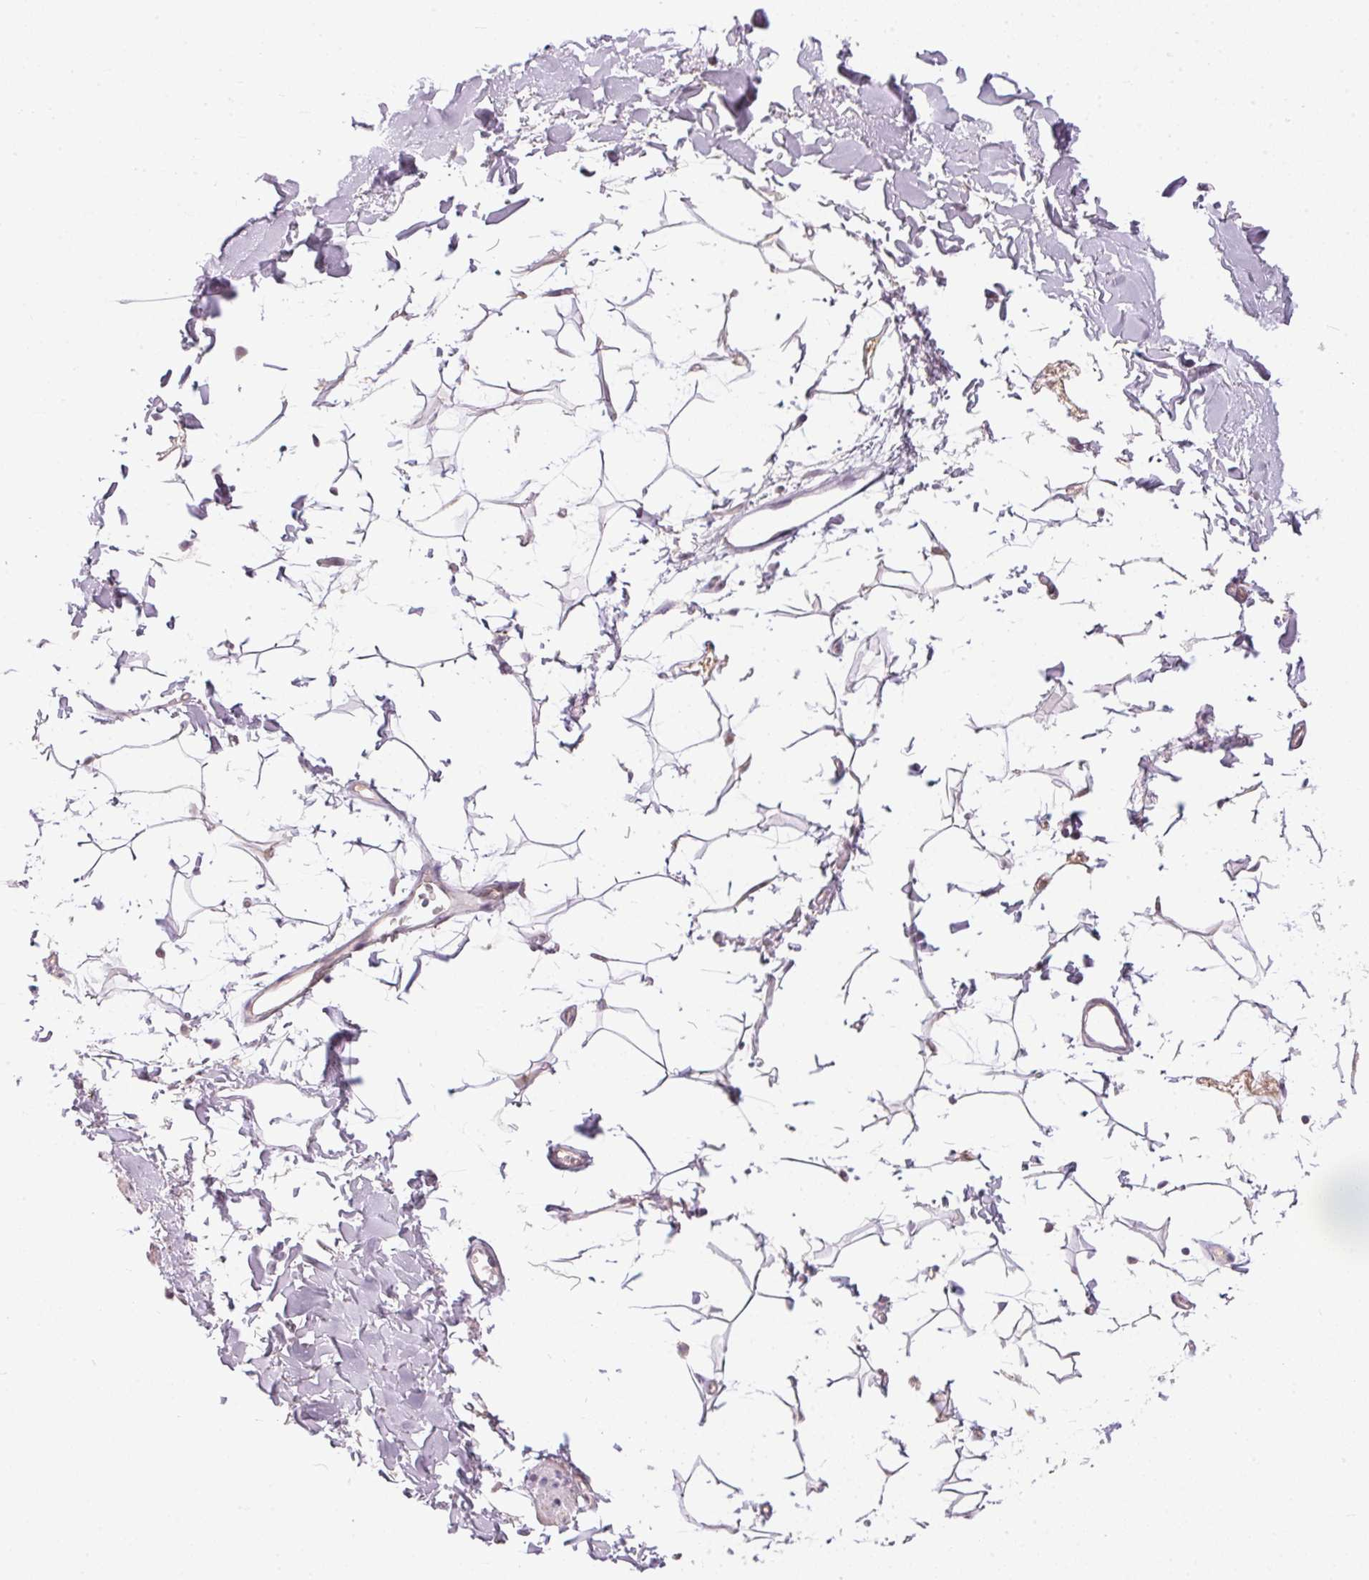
{"staining": {"intensity": "negative", "quantity": "none", "location": "none"}, "tissue": "adipose tissue", "cell_type": "Adipocytes", "image_type": "normal", "snomed": [{"axis": "morphology", "description": "Normal tissue, NOS"}, {"axis": "topography", "description": "Cartilage tissue"}, {"axis": "topography", "description": "Bronchus"}], "caption": "Immunohistochemical staining of benign human adipose tissue reveals no significant expression in adipocytes. The staining is performed using DAB (3,3'-diaminobenzidine) brown chromogen with nuclei counter-stained in using hematoxylin.", "gene": "GDAP1L1", "patient": {"sex": "female", "age": 79}}